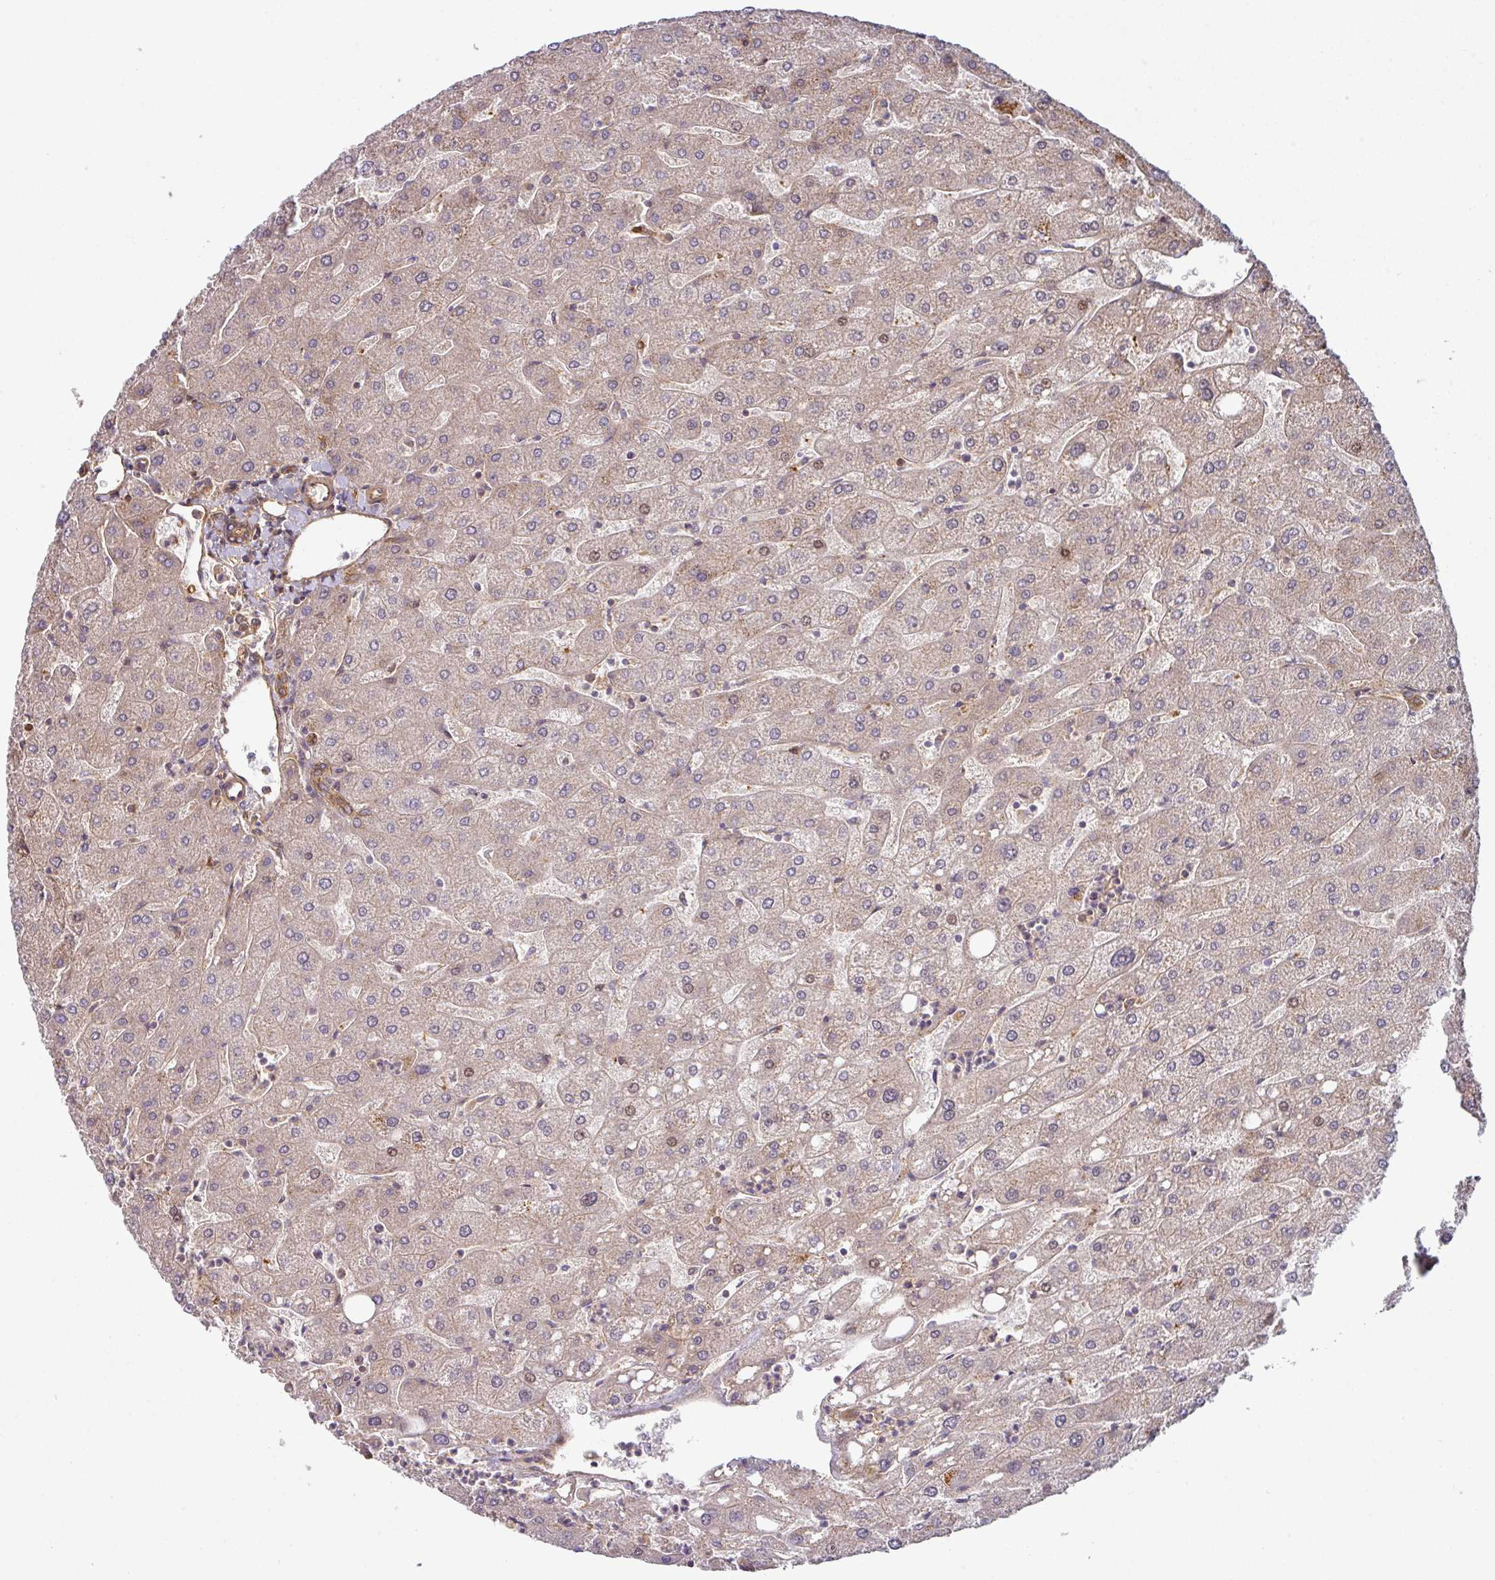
{"staining": {"intensity": "moderate", "quantity": ">75%", "location": "cytoplasmic/membranous"}, "tissue": "liver", "cell_type": "Cholangiocytes", "image_type": "normal", "snomed": [{"axis": "morphology", "description": "Normal tissue, NOS"}, {"axis": "topography", "description": "Liver"}], "caption": "Protein expression analysis of benign liver shows moderate cytoplasmic/membranous staining in approximately >75% of cholangiocytes. (DAB (3,3'-diaminobenzidine) IHC, brown staining for protein, blue staining for nuclei).", "gene": "CASP2", "patient": {"sex": "male", "age": 67}}